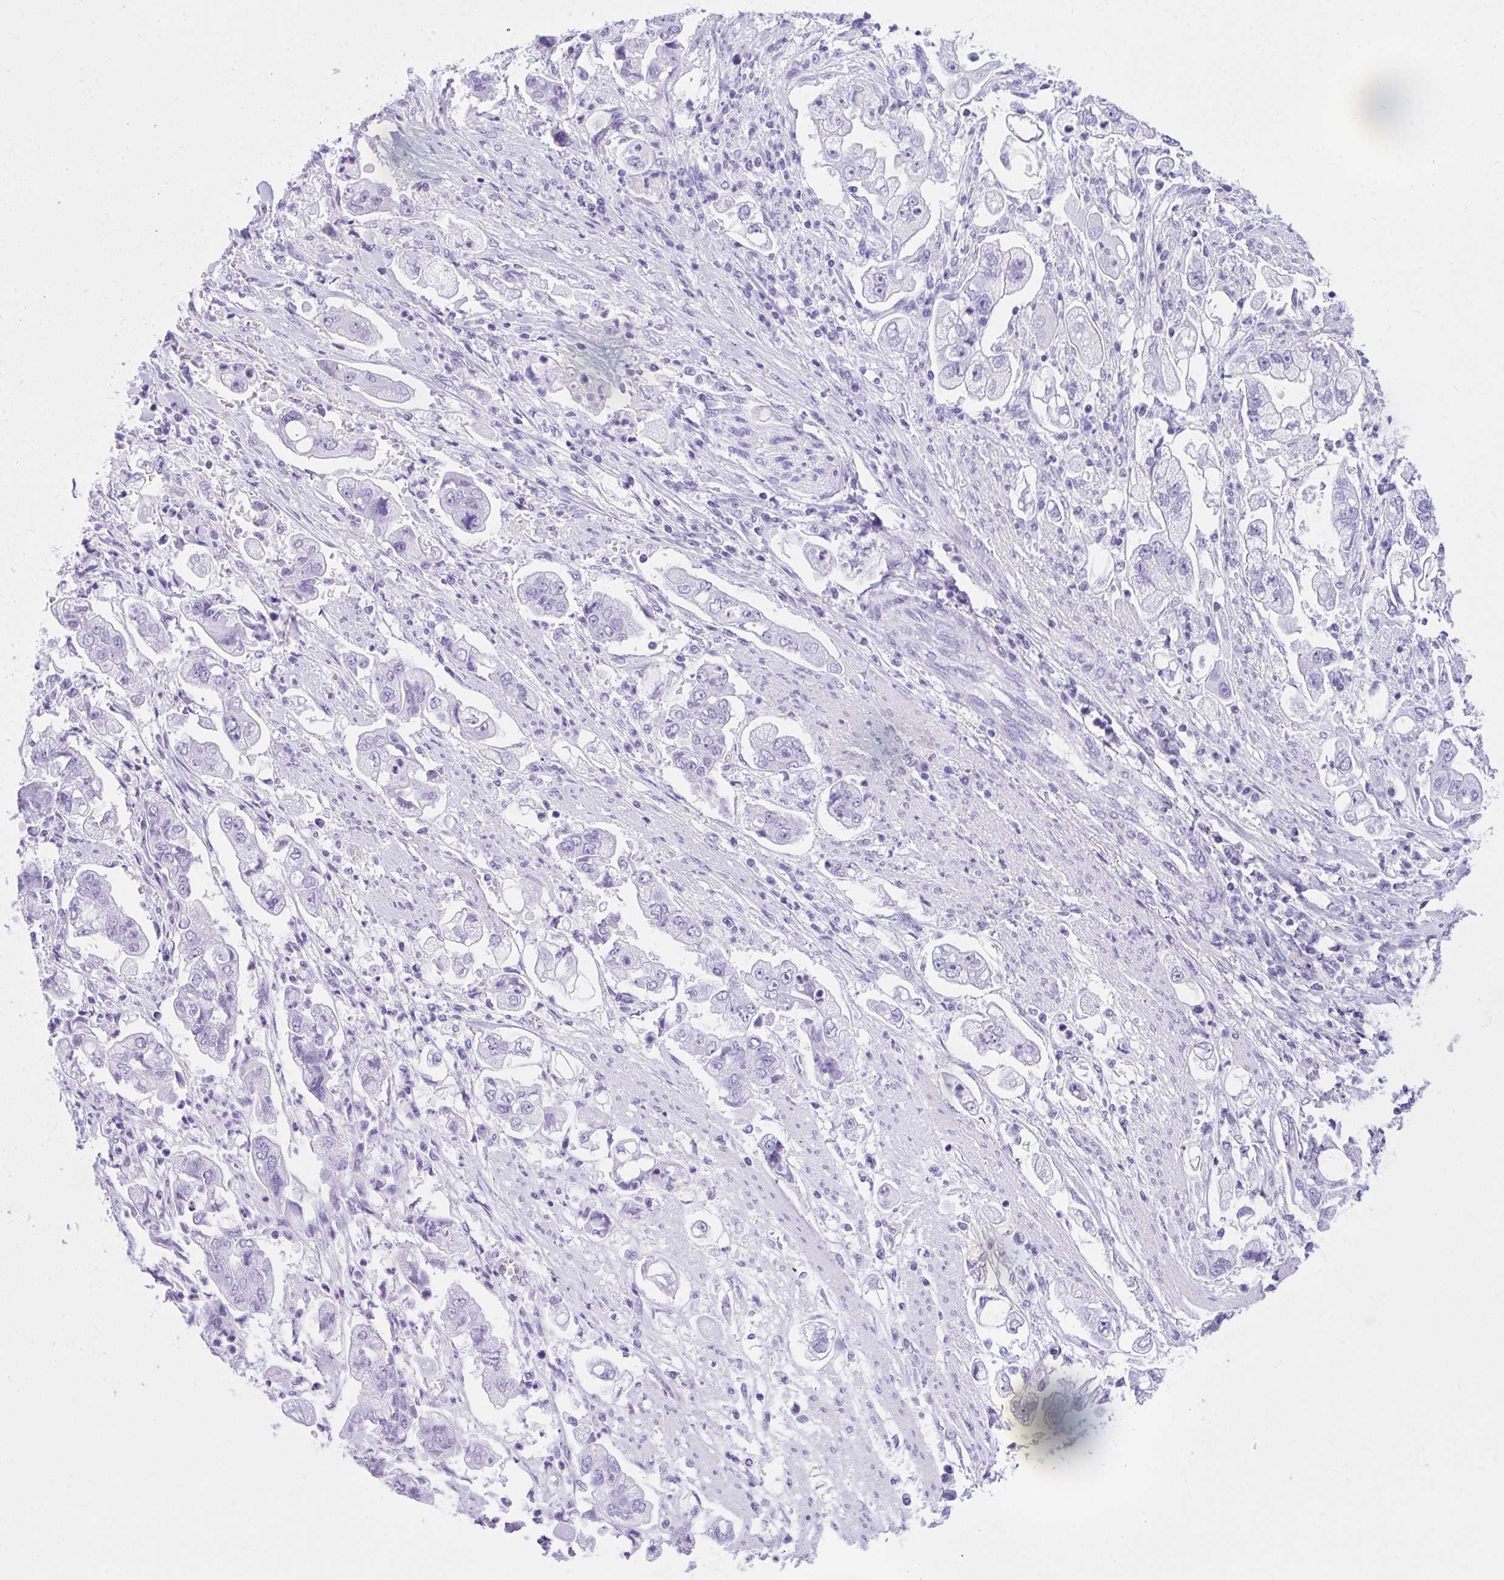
{"staining": {"intensity": "negative", "quantity": "none", "location": "none"}, "tissue": "stomach cancer", "cell_type": "Tumor cells", "image_type": "cancer", "snomed": [{"axis": "morphology", "description": "Adenocarcinoma, NOS"}, {"axis": "topography", "description": "Stomach"}], "caption": "A photomicrograph of human stomach adenocarcinoma is negative for staining in tumor cells. (Stains: DAB (3,3'-diaminobenzidine) immunohistochemistry (IHC) with hematoxylin counter stain, Microscopy: brightfield microscopy at high magnification).", "gene": "TLN2", "patient": {"sex": "male", "age": 62}}